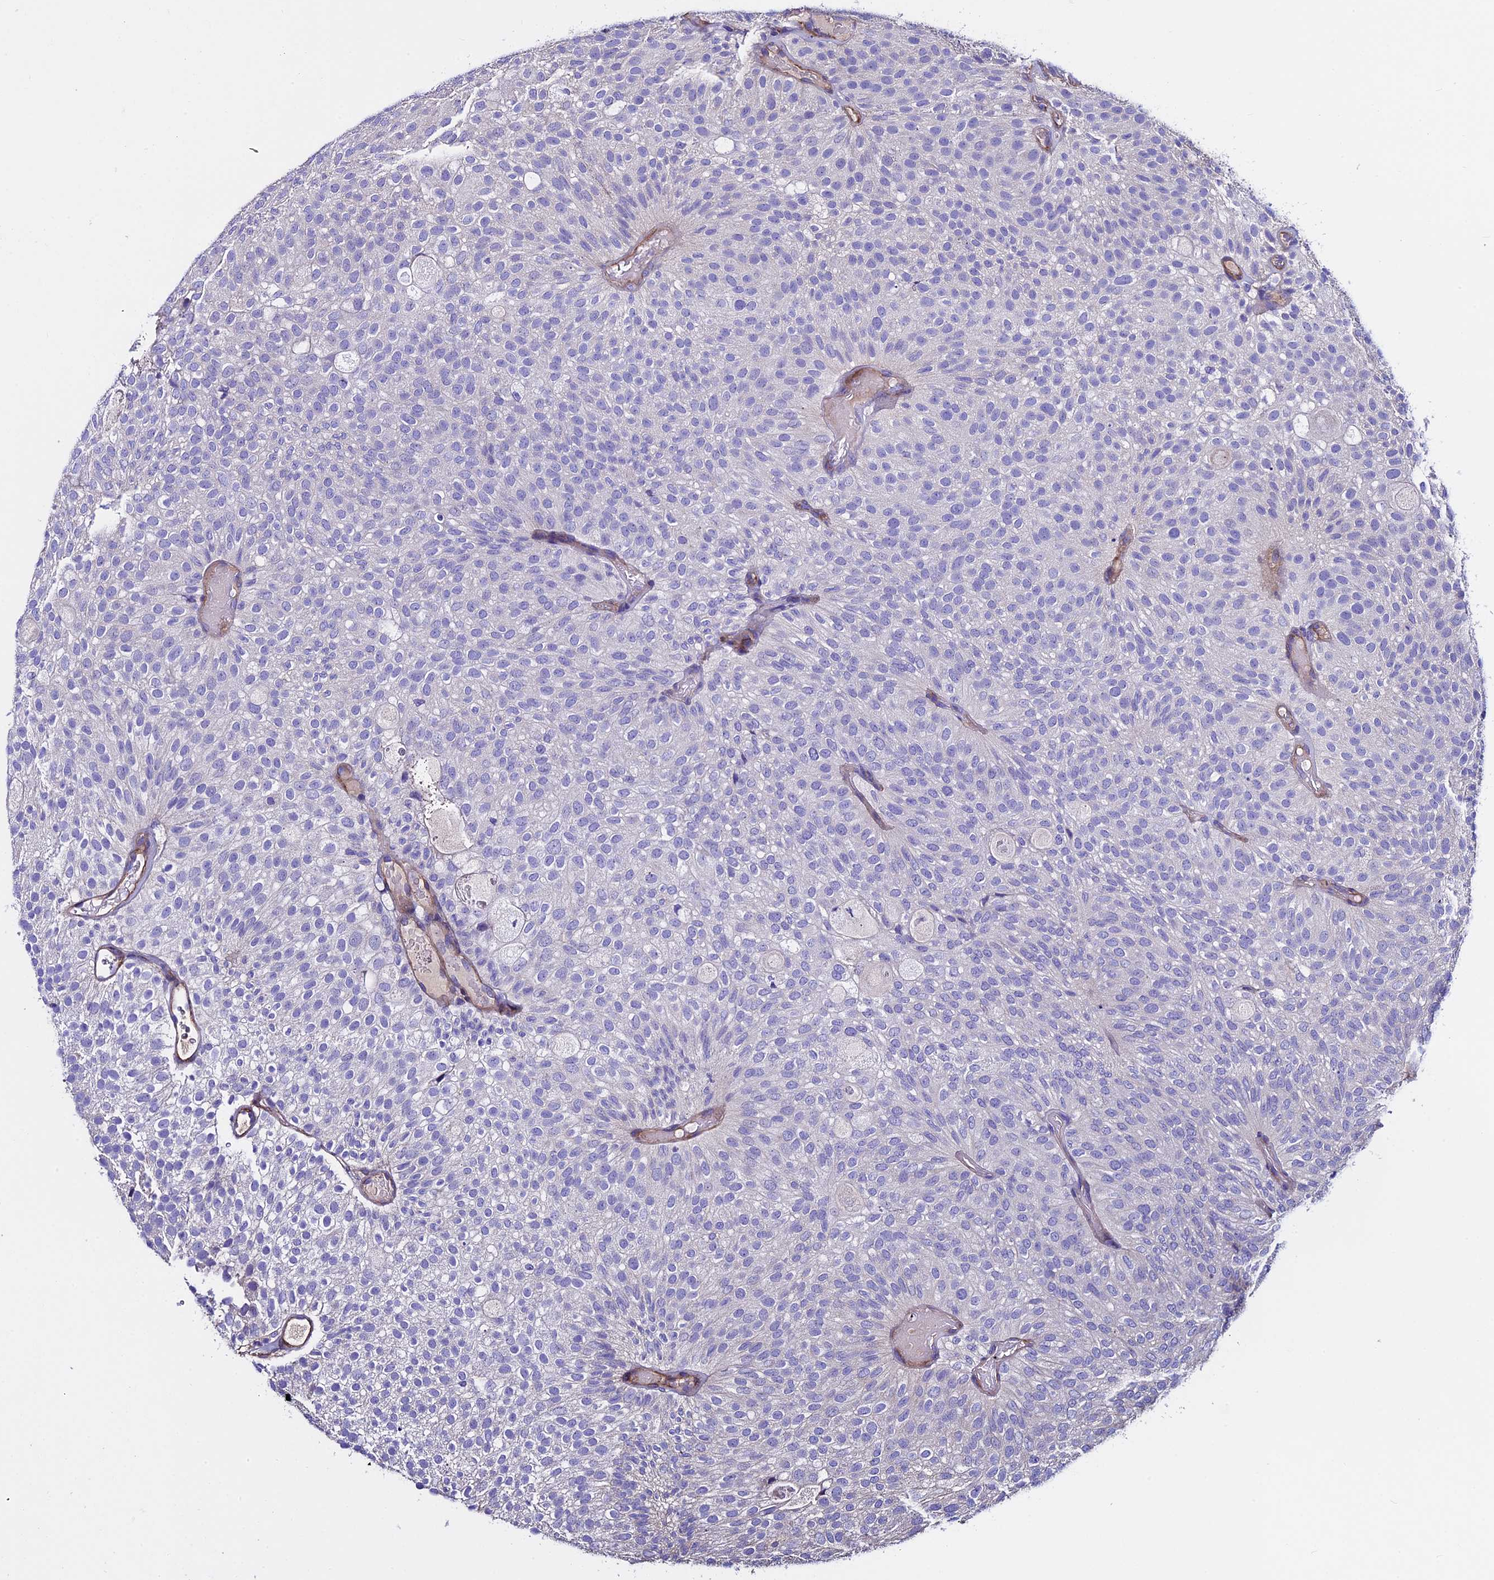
{"staining": {"intensity": "negative", "quantity": "none", "location": "none"}, "tissue": "urothelial cancer", "cell_type": "Tumor cells", "image_type": "cancer", "snomed": [{"axis": "morphology", "description": "Urothelial carcinoma, Low grade"}, {"axis": "topography", "description": "Urinary bladder"}], "caption": "There is no significant positivity in tumor cells of urothelial cancer.", "gene": "EVA1B", "patient": {"sex": "male", "age": 78}}